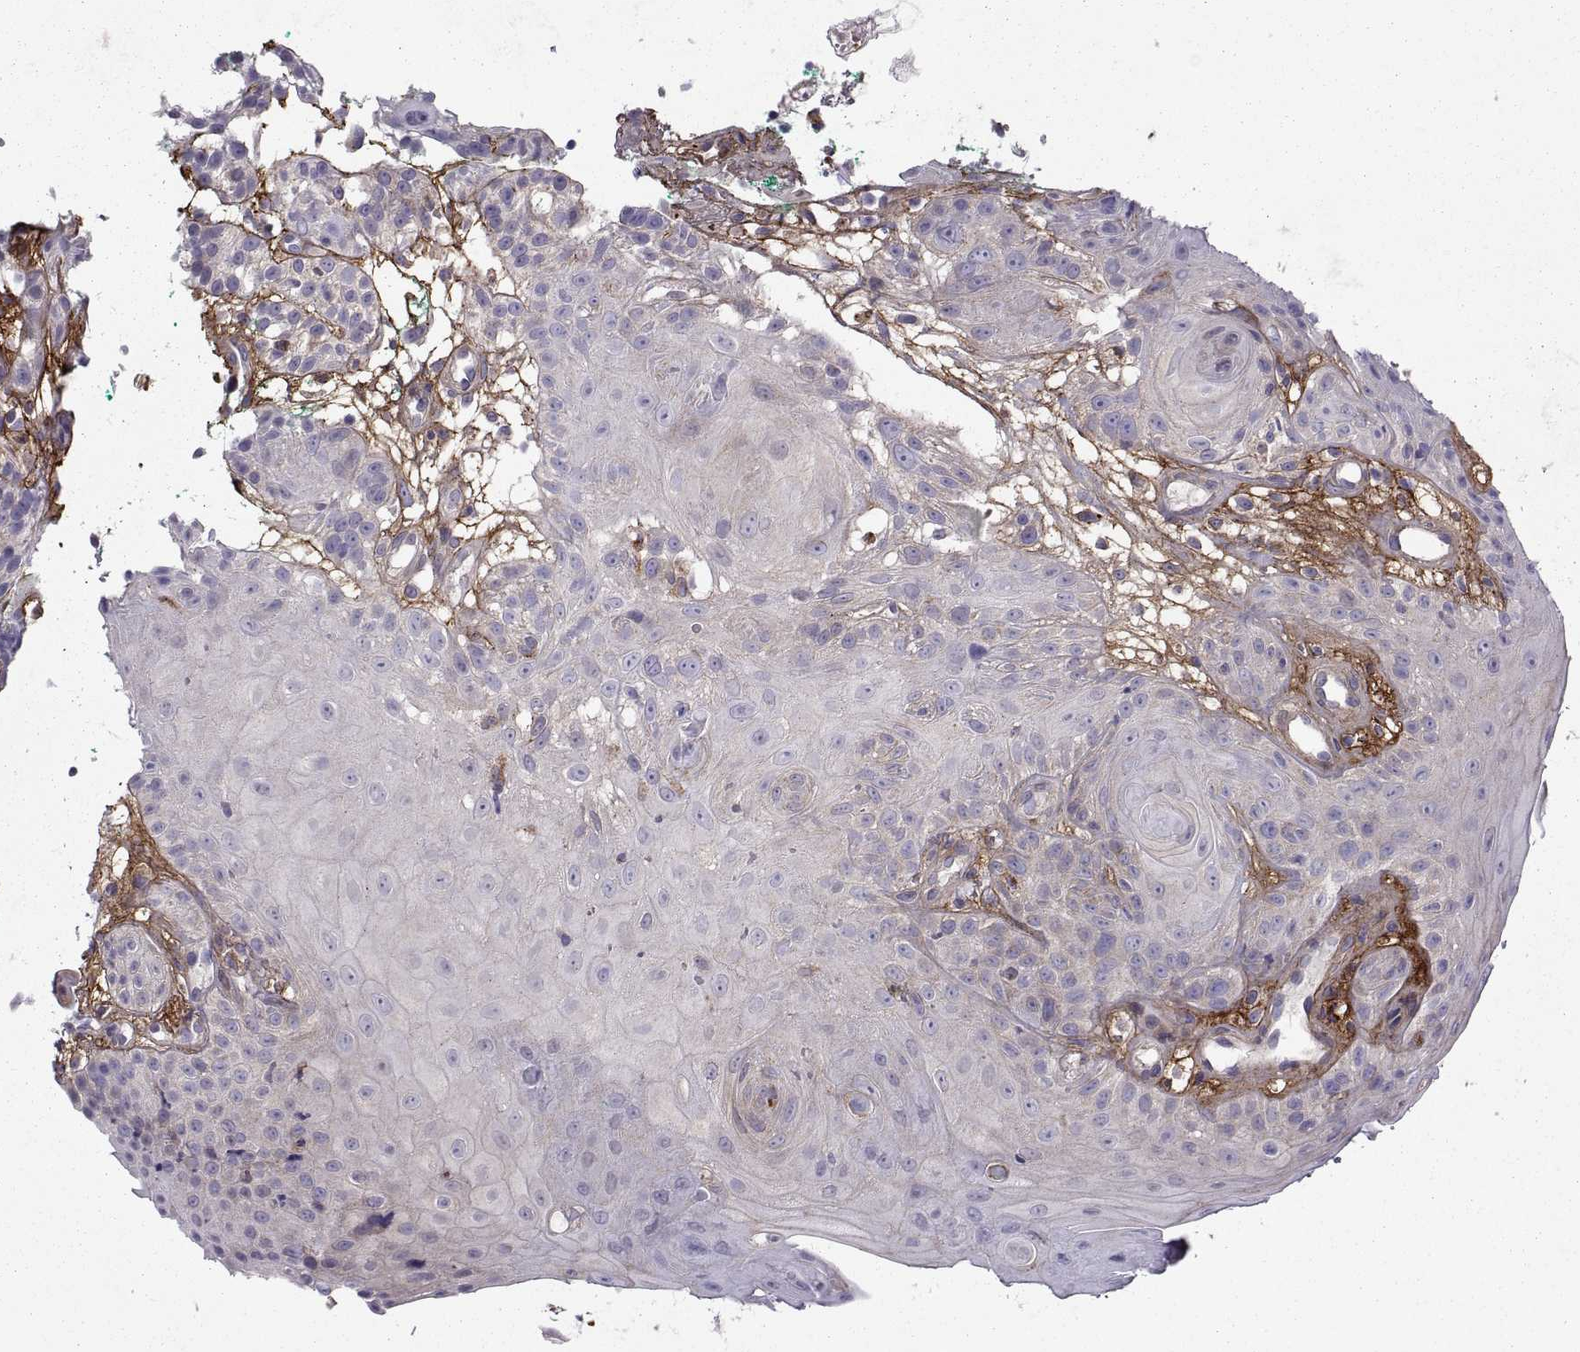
{"staining": {"intensity": "negative", "quantity": "none", "location": "none"}, "tissue": "head and neck cancer", "cell_type": "Tumor cells", "image_type": "cancer", "snomed": [{"axis": "morphology", "description": "Normal tissue, NOS"}, {"axis": "morphology", "description": "Squamous cell carcinoma, NOS"}, {"axis": "topography", "description": "Oral tissue"}, {"axis": "topography", "description": "Salivary gland"}, {"axis": "topography", "description": "Head-Neck"}], "caption": "Tumor cells show no significant positivity in head and neck cancer (squamous cell carcinoma).", "gene": "EMILIN2", "patient": {"sex": "female", "age": 62}}